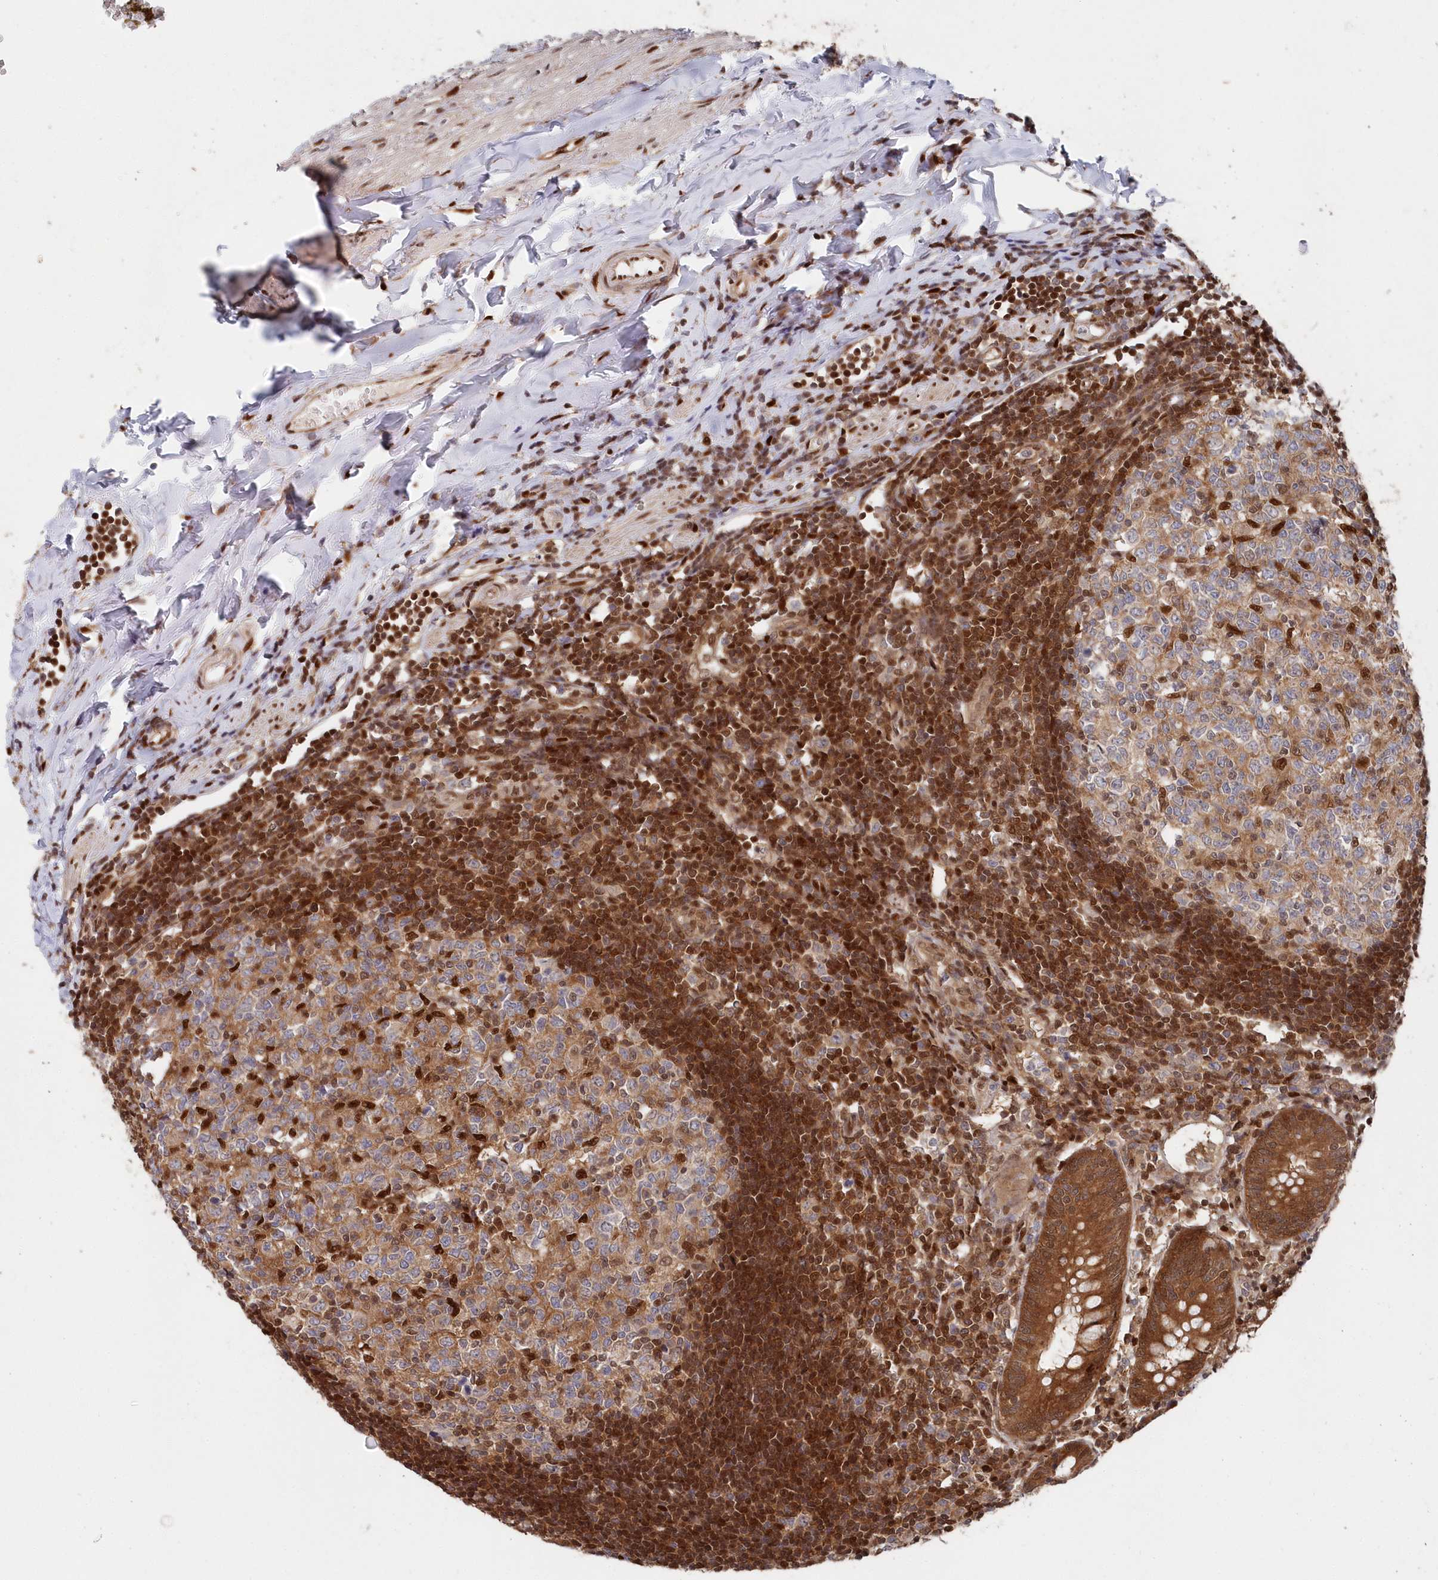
{"staining": {"intensity": "strong", "quantity": ">75%", "location": "cytoplasmic/membranous,nuclear"}, "tissue": "appendix", "cell_type": "Glandular cells", "image_type": "normal", "snomed": [{"axis": "morphology", "description": "Normal tissue, NOS"}, {"axis": "topography", "description": "Appendix"}], "caption": "Immunohistochemistry micrograph of benign appendix: appendix stained using IHC exhibits high levels of strong protein expression localized specifically in the cytoplasmic/membranous,nuclear of glandular cells, appearing as a cytoplasmic/membranous,nuclear brown color.", "gene": "ABHD14B", "patient": {"sex": "female", "age": 54}}